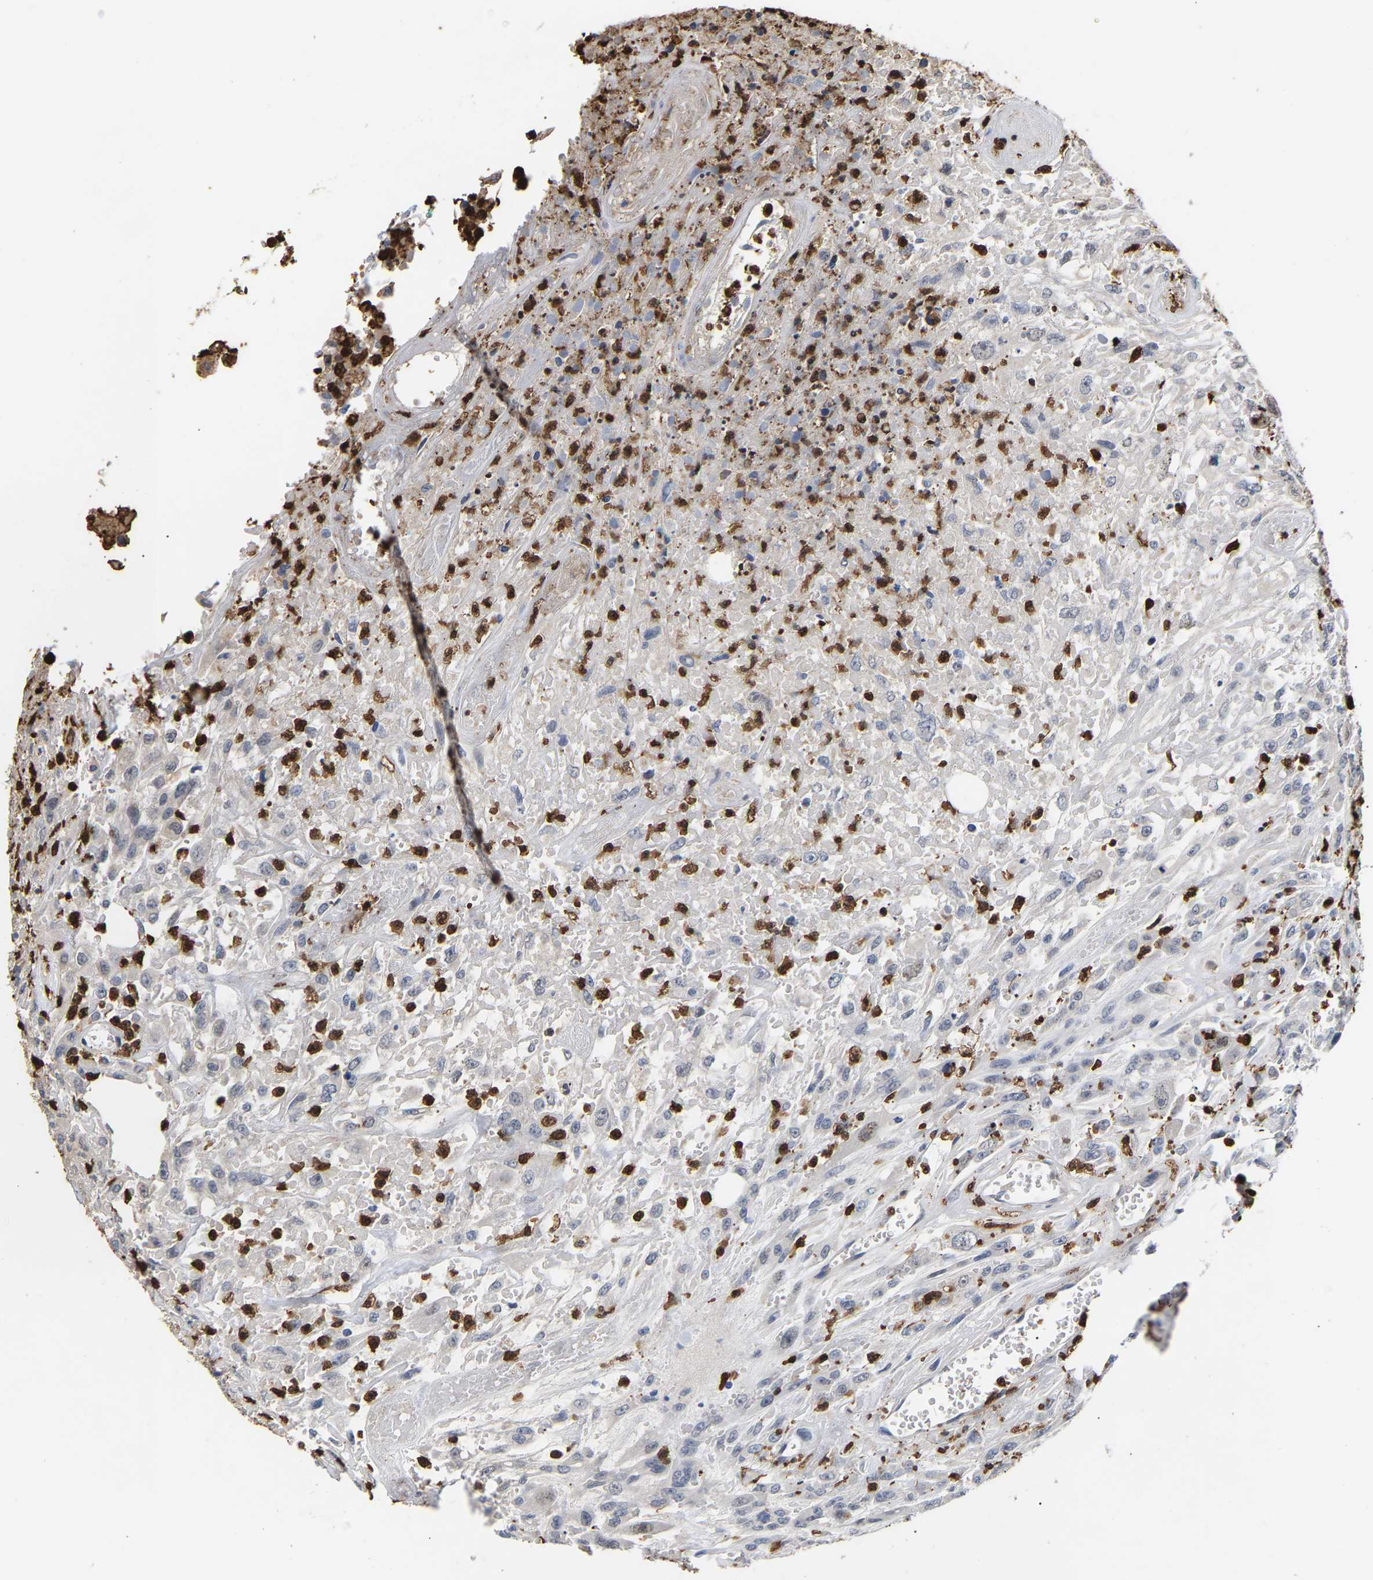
{"staining": {"intensity": "negative", "quantity": "none", "location": "none"}, "tissue": "urothelial cancer", "cell_type": "Tumor cells", "image_type": "cancer", "snomed": [{"axis": "morphology", "description": "Urothelial carcinoma, High grade"}, {"axis": "topography", "description": "Urinary bladder"}], "caption": "Image shows no significant protein positivity in tumor cells of urothelial cancer.", "gene": "TDRD7", "patient": {"sex": "male", "age": 46}}